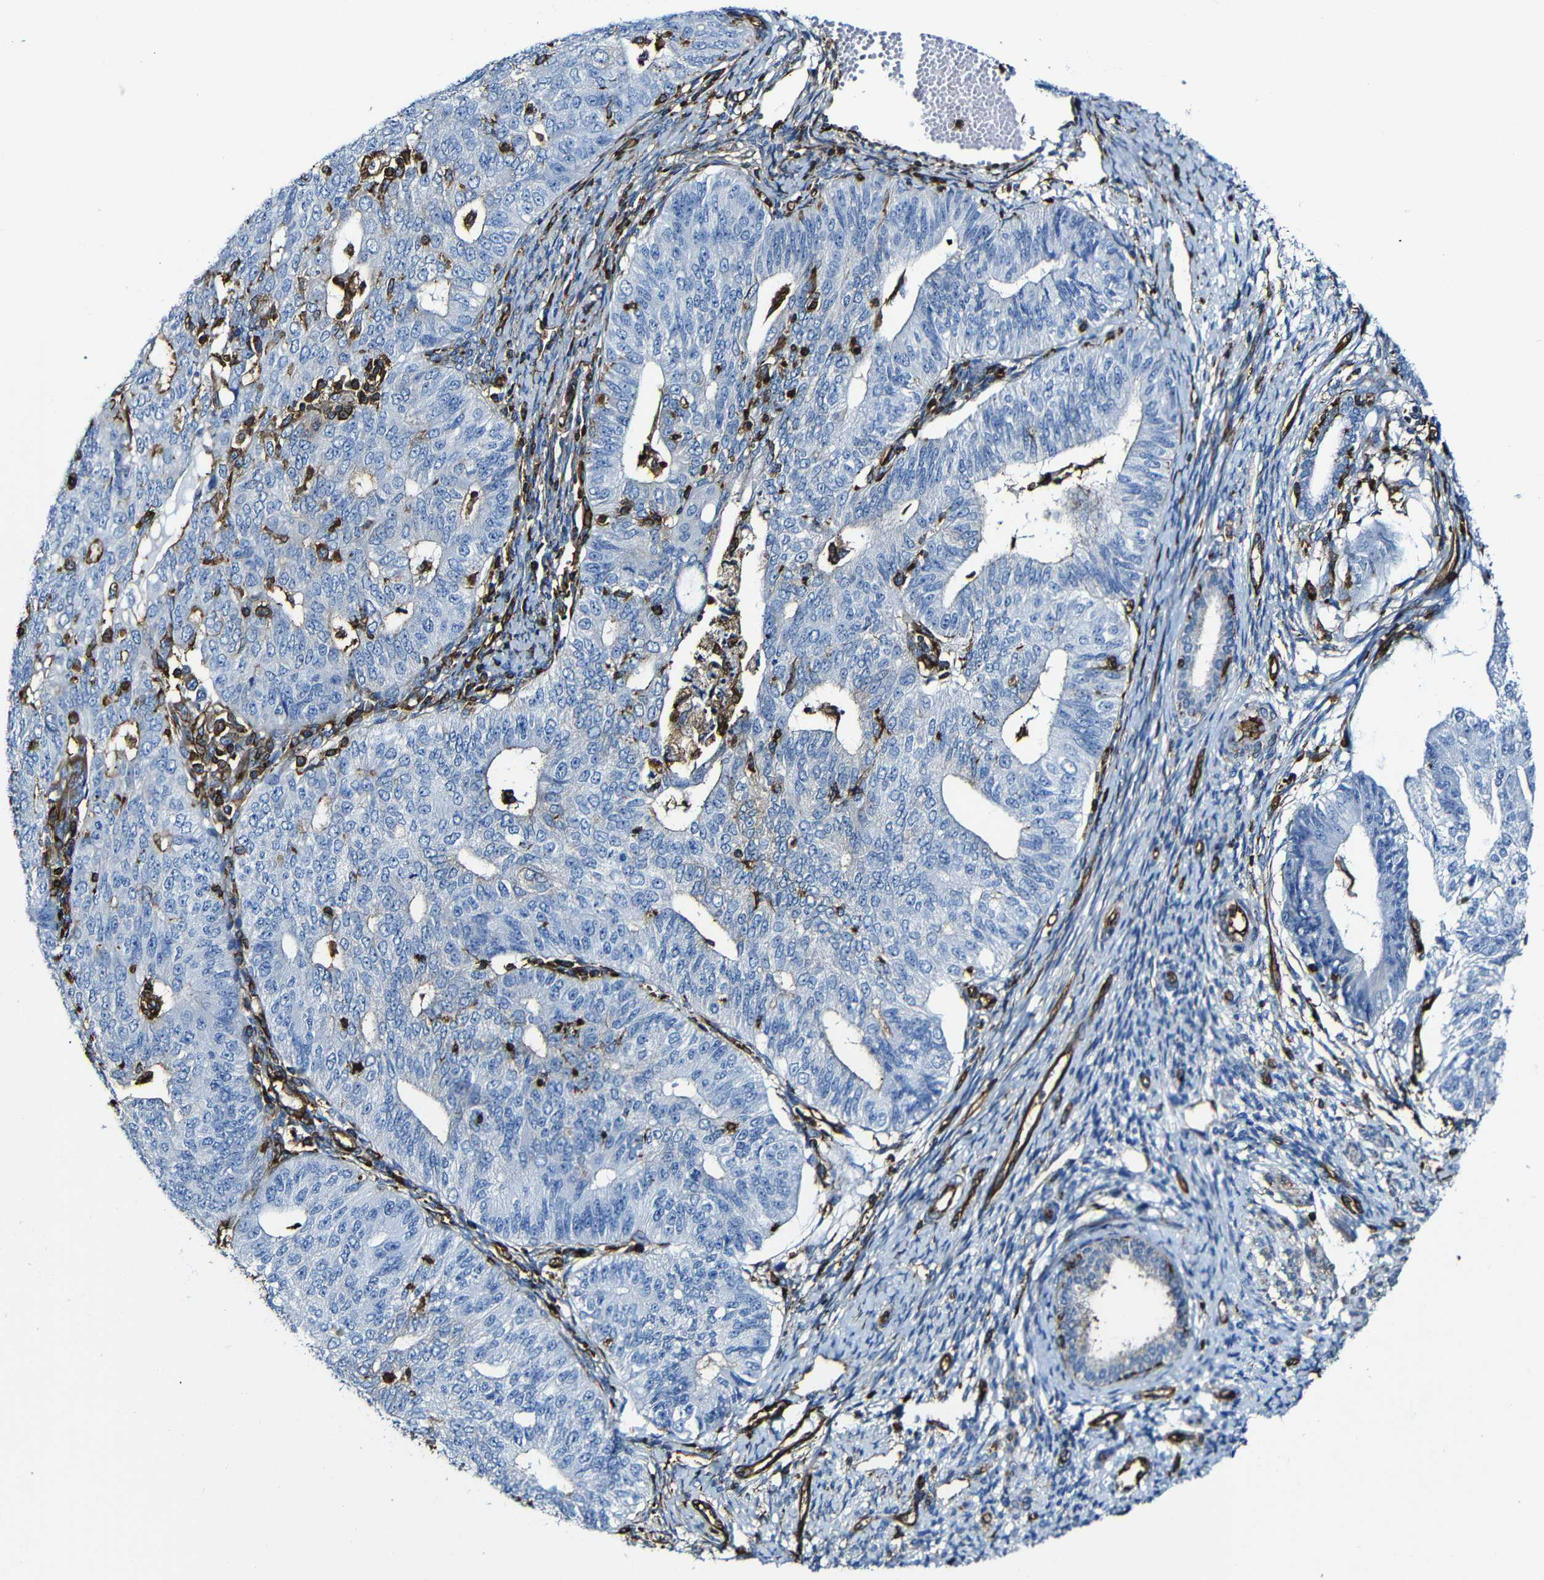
{"staining": {"intensity": "negative", "quantity": "none", "location": "none"}, "tissue": "endometrial cancer", "cell_type": "Tumor cells", "image_type": "cancer", "snomed": [{"axis": "morphology", "description": "Adenocarcinoma, NOS"}, {"axis": "topography", "description": "Endometrium"}], "caption": "A histopathology image of endometrial adenocarcinoma stained for a protein displays no brown staining in tumor cells.", "gene": "MSN", "patient": {"sex": "female", "age": 32}}